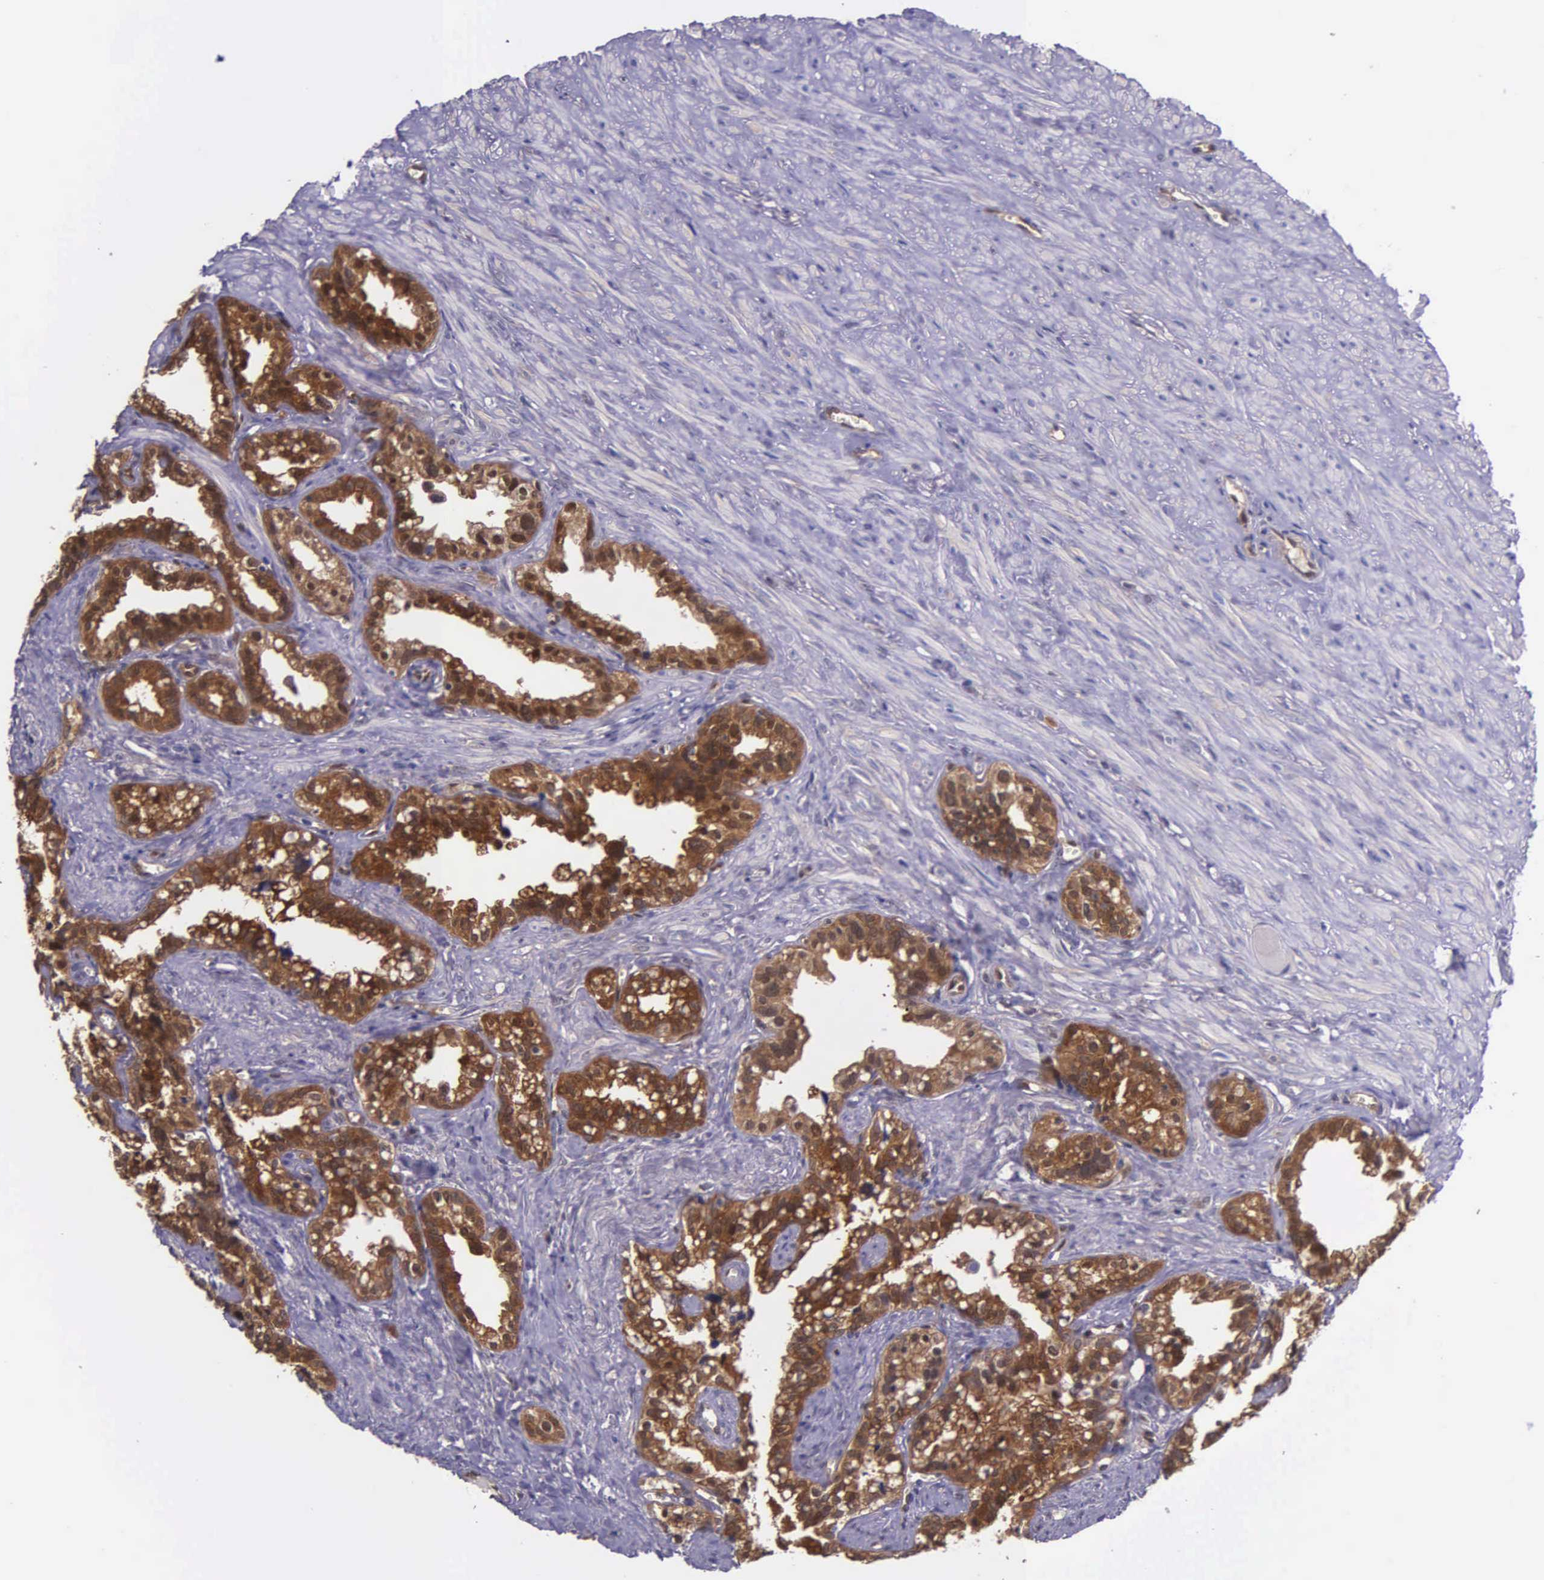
{"staining": {"intensity": "strong", "quantity": ">75%", "location": "cytoplasmic/membranous,nuclear"}, "tissue": "seminal vesicle", "cell_type": "Glandular cells", "image_type": "normal", "snomed": [{"axis": "morphology", "description": "Normal tissue, NOS"}, {"axis": "topography", "description": "Seminal veicle"}], "caption": "High-magnification brightfield microscopy of normal seminal vesicle stained with DAB (brown) and counterstained with hematoxylin (blue). glandular cells exhibit strong cytoplasmic/membranous,nuclear expression is appreciated in approximately>75% of cells.", "gene": "GMPR2", "patient": {"sex": "male", "age": 60}}